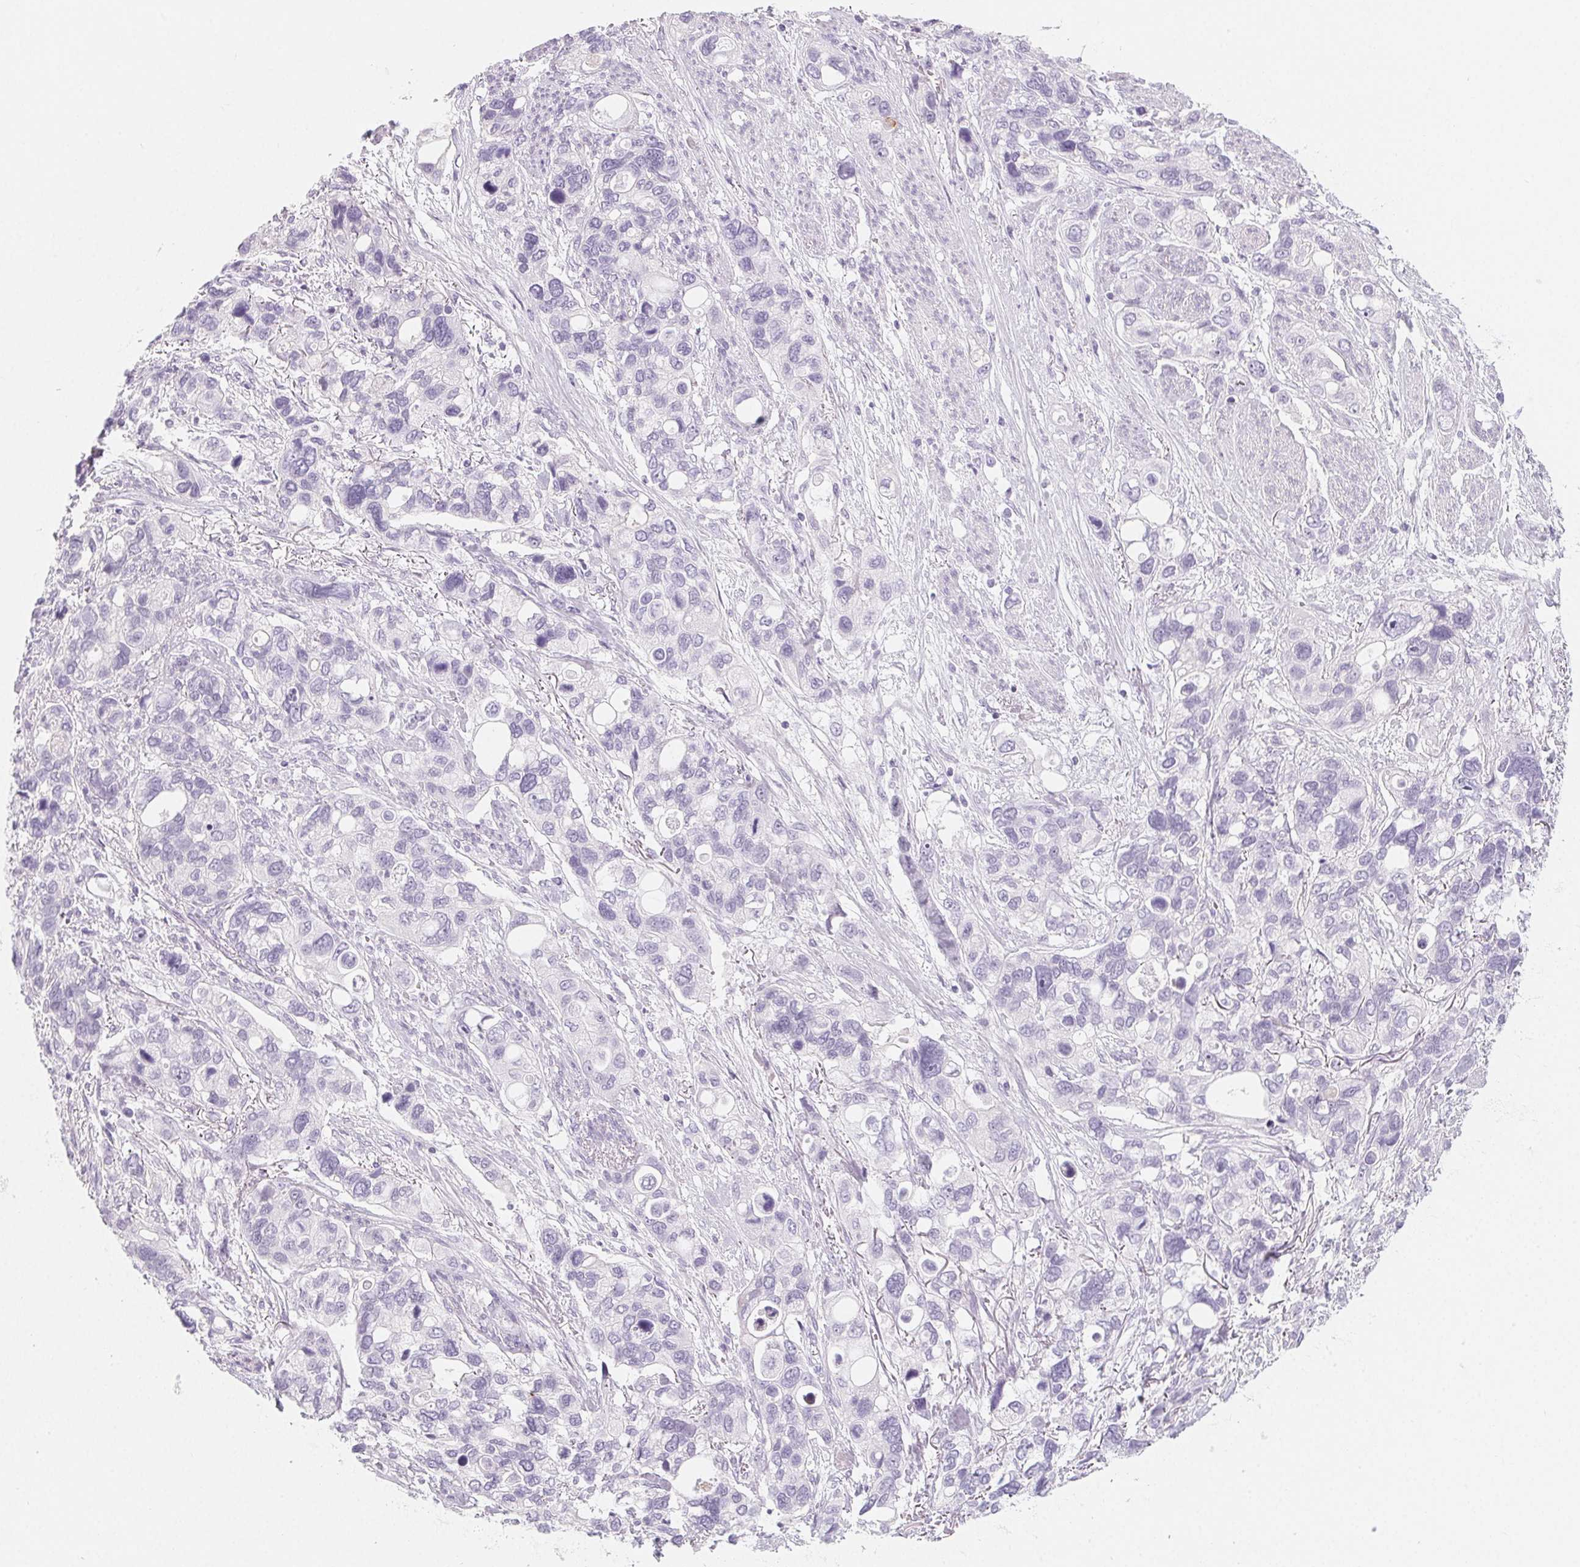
{"staining": {"intensity": "negative", "quantity": "none", "location": "none"}, "tissue": "stomach cancer", "cell_type": "Tumor cells", "image_type": "cancer", "snomed": [{"axis": "morphology", "description": "Adenocarcinoma, NOS"}, {"axis": "topography", "description": "Stomach, upper"}], "caption": "This is a histopathology image of immunohistochemistry staining of adenocarcinoma (stomach), which shows no expression in tumor cells.", "gene": "SH3GL2", "patient": {"sex": "female", "age": 81}}